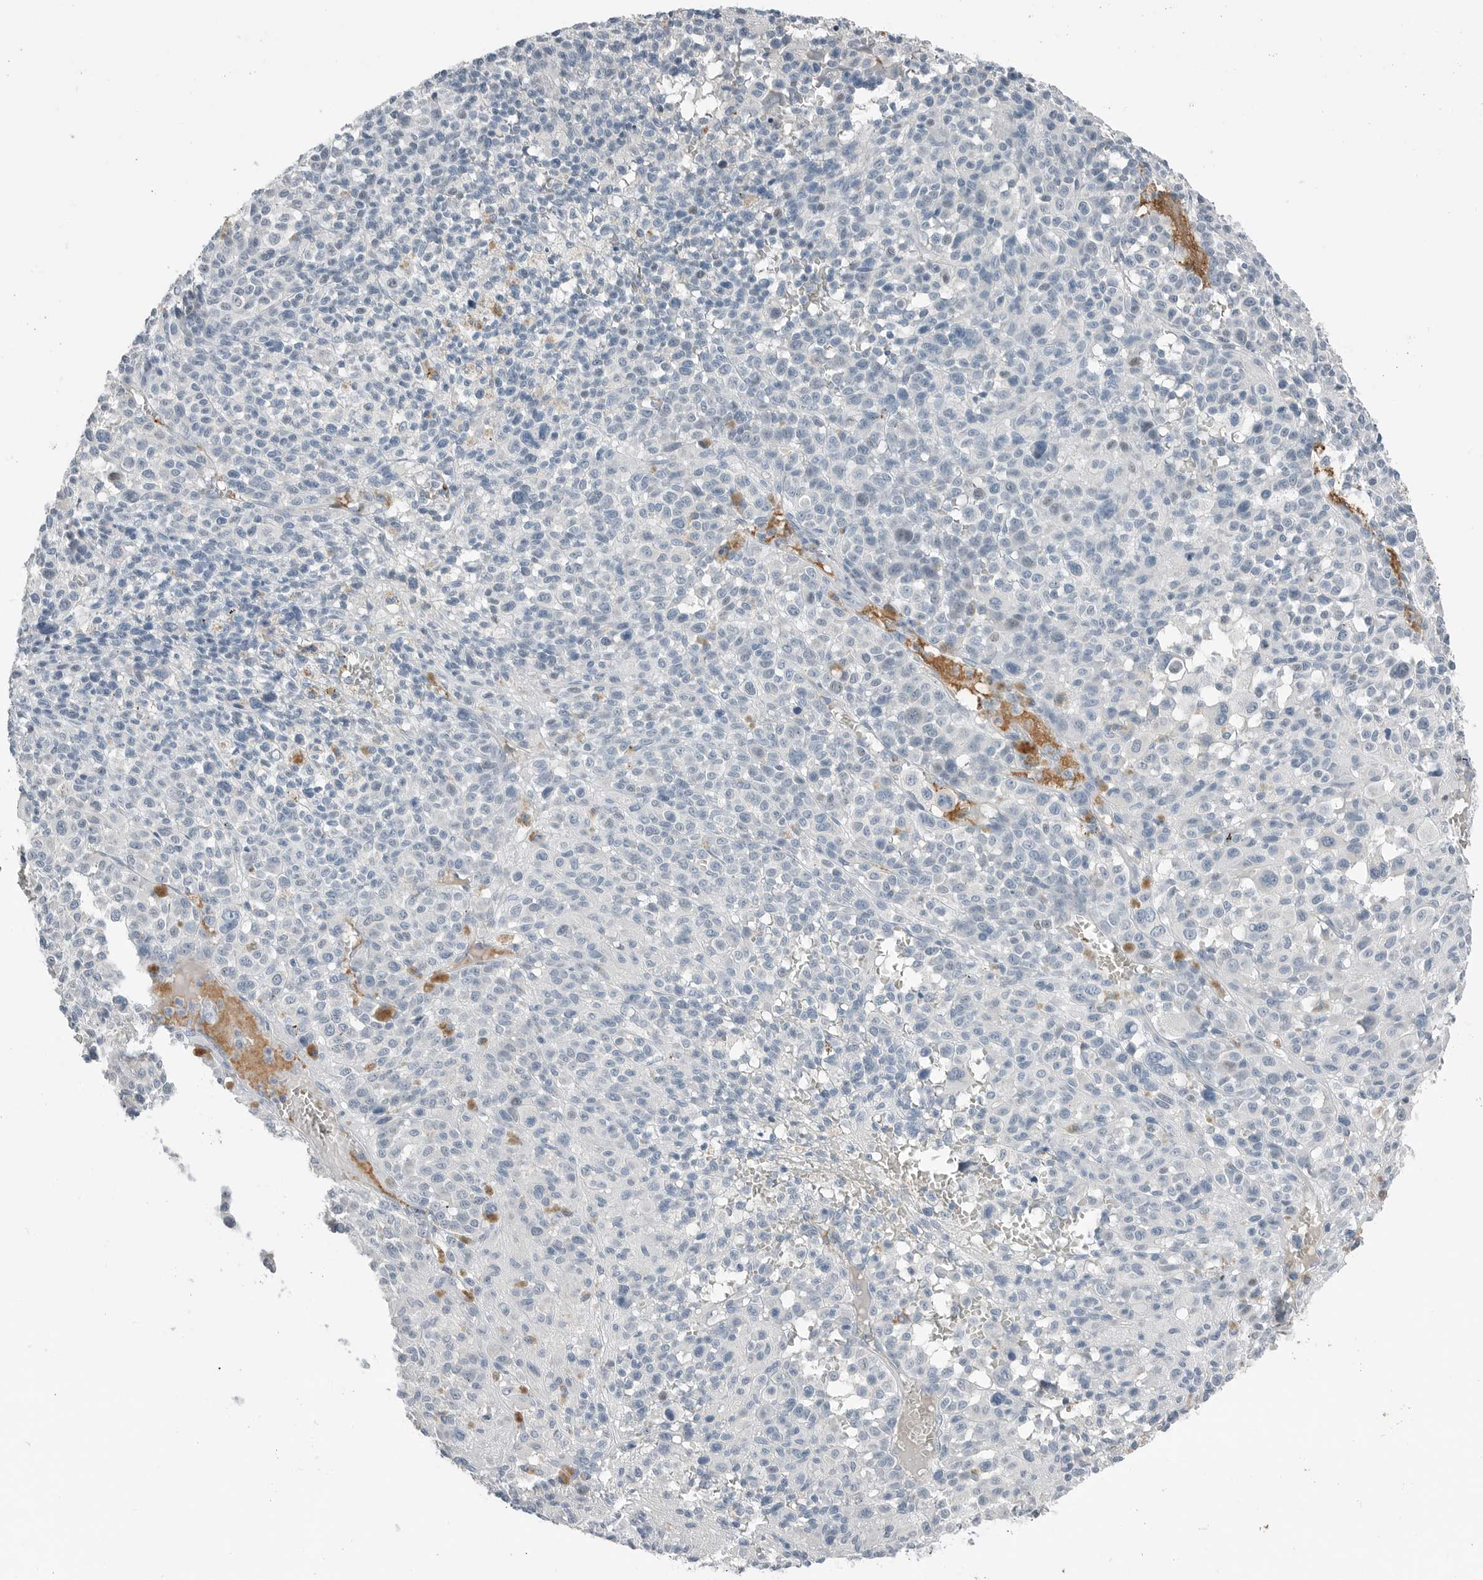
{"staining": {"intensity": "negative", "quantity": "none", "location": "none"}, "tissue": "melanoma", "cell_type": "Tumor cells", "image_type": "cancer", "snomed": [{"axis": "morphology", "description": "Malignant melanoma, Metastatic site"}, {"axis": "topography", "description": "Skin"}], "caption": "Immunohistochemical staining of melanoma exhibits no significant positivity in tumor cells.", "gene": "SERPINB7", "patient": {"sex": "female", "age": 74}}